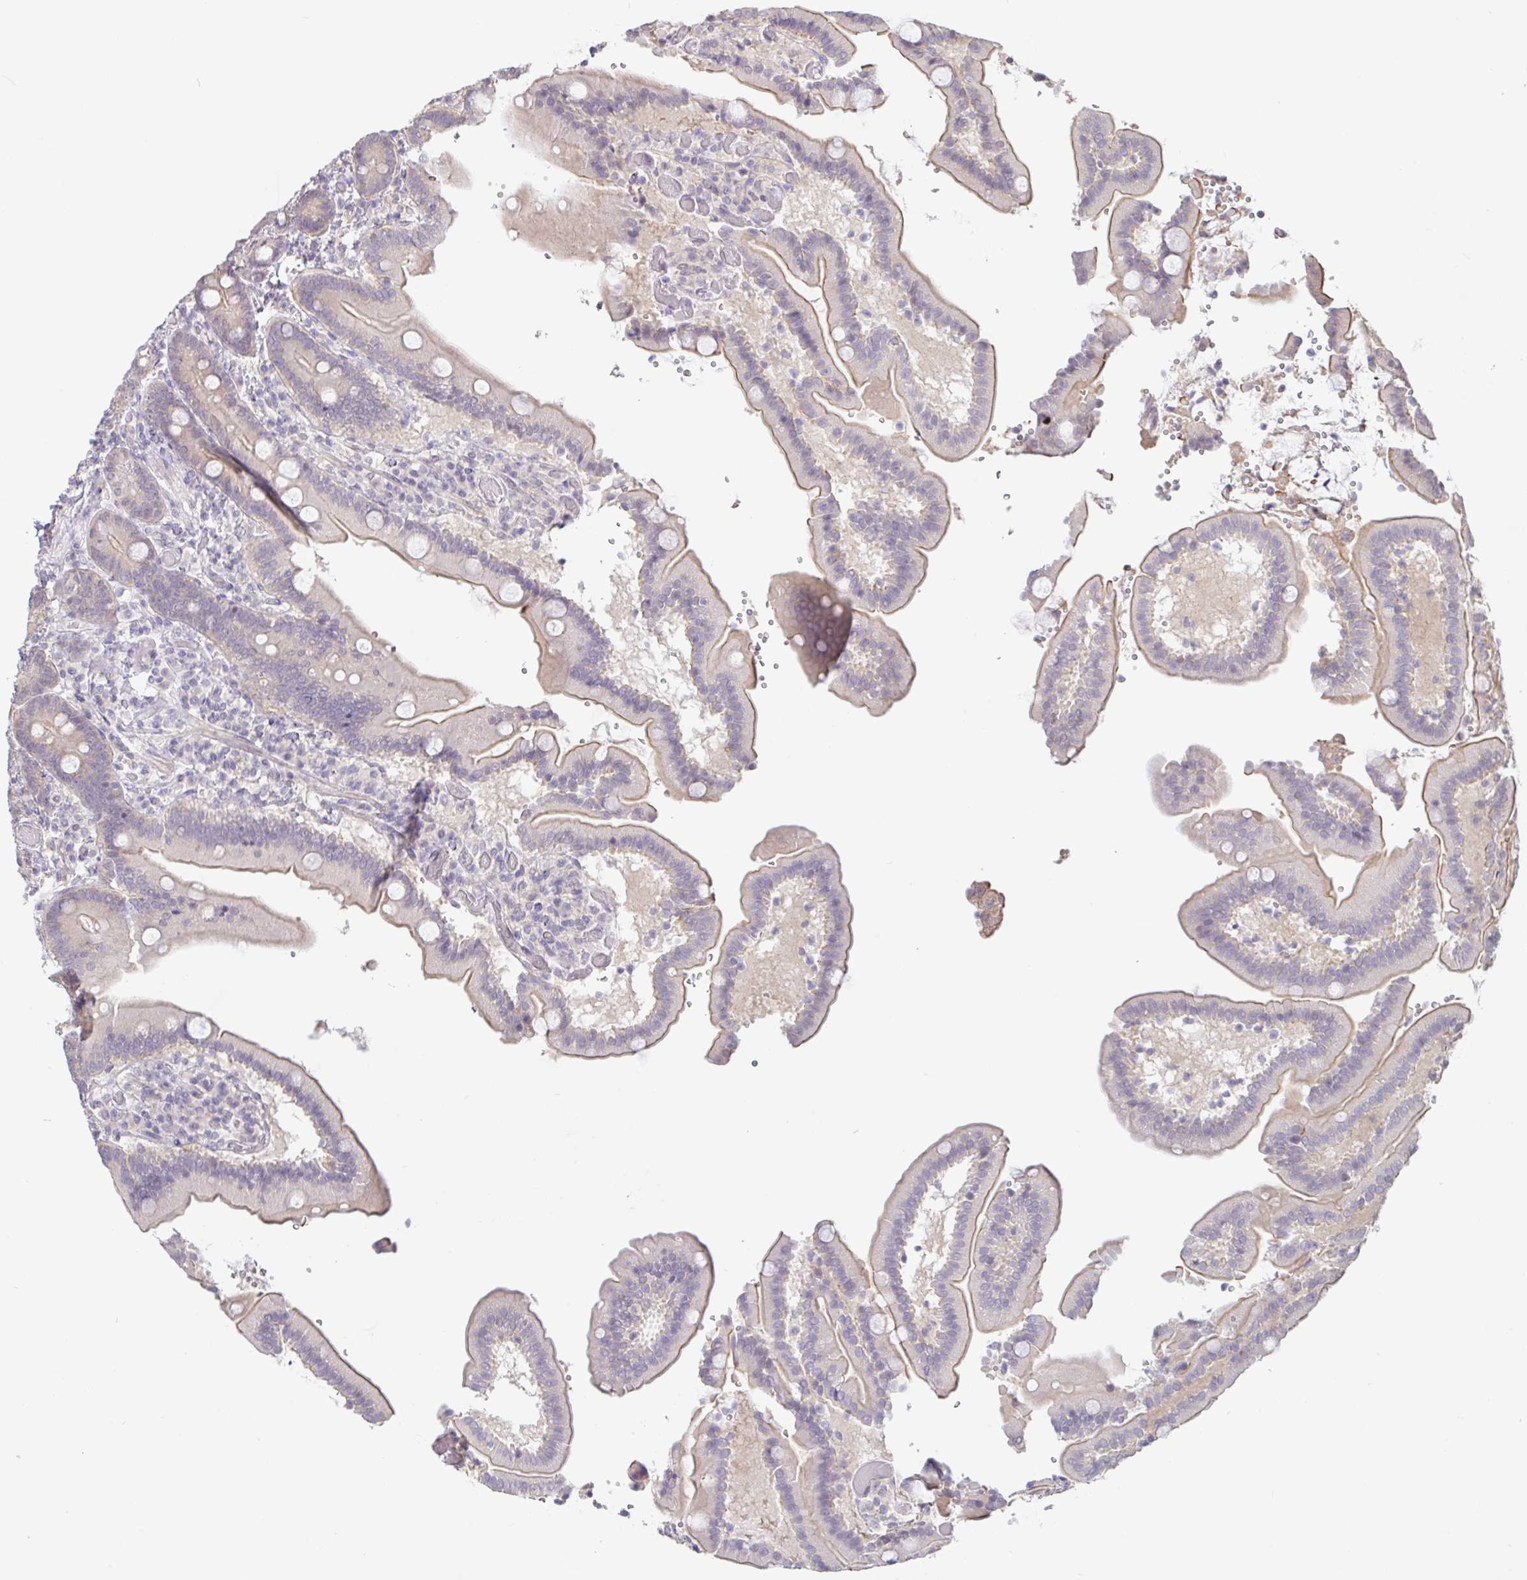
{"staining": {"intensity": "weak", "quantity": "25%-75%", "location": "cytoplasmic/membranous"}, "tissue": "duodenum", "cell_type": "Glandular cells", "image_type": "normal", "snomed": [{"axis": "morphology", "description": "Normal tissue, NOS"}, {"axis": "topography", "description": "Duodenum"}], "caption": "Immunohistochemical staining of unremarkable human duodenum exhibits weak cytoplasmic/membranous protein staining in about 25%-75% of glandular cells.", "gene": "HYPK", "patient": {"sex": "female", "age": 62}}